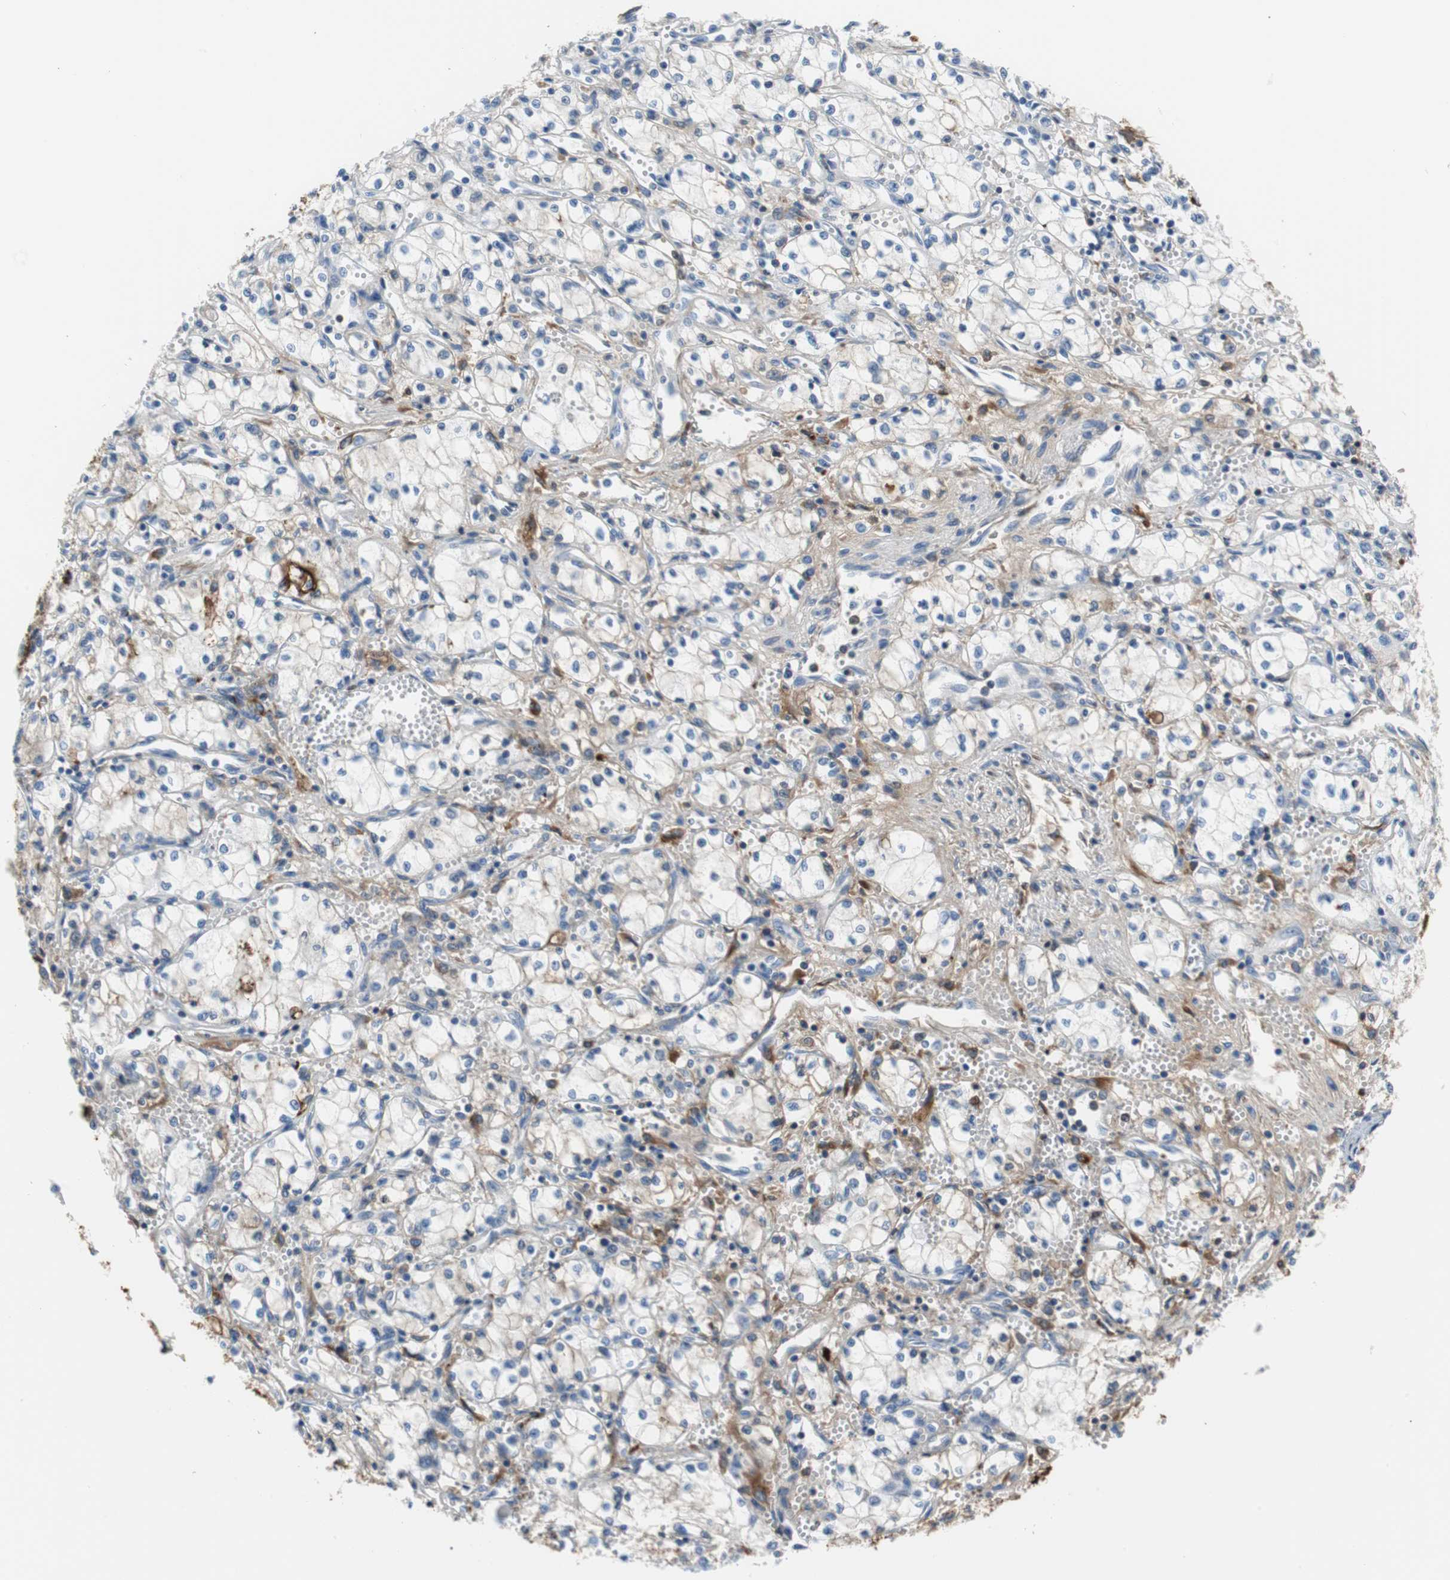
{"staining": {"intensity": "negative", "quantity": "none", "location": "none"}, "tissue": "renal cancer", "cell_type": "Tumor cells", "image_type": "cancer", "snomed": [{"axis": "morphology", "description": "Normal tissue, NOS"}, {"axis": "morphology", "description": "Adenocarcinoma, NOS"}, {"axis": "topography", "description": "Kidney"}], "caption": "The photomicrograph exhibits no staining of tumor cells in renal adenocarcinoma. The staining is performed using DAB brown chromogen with nuclei counter-stained in using hematoxylin.", "gene": "APCS", "patient": {"sex": "male", "age": 59}}